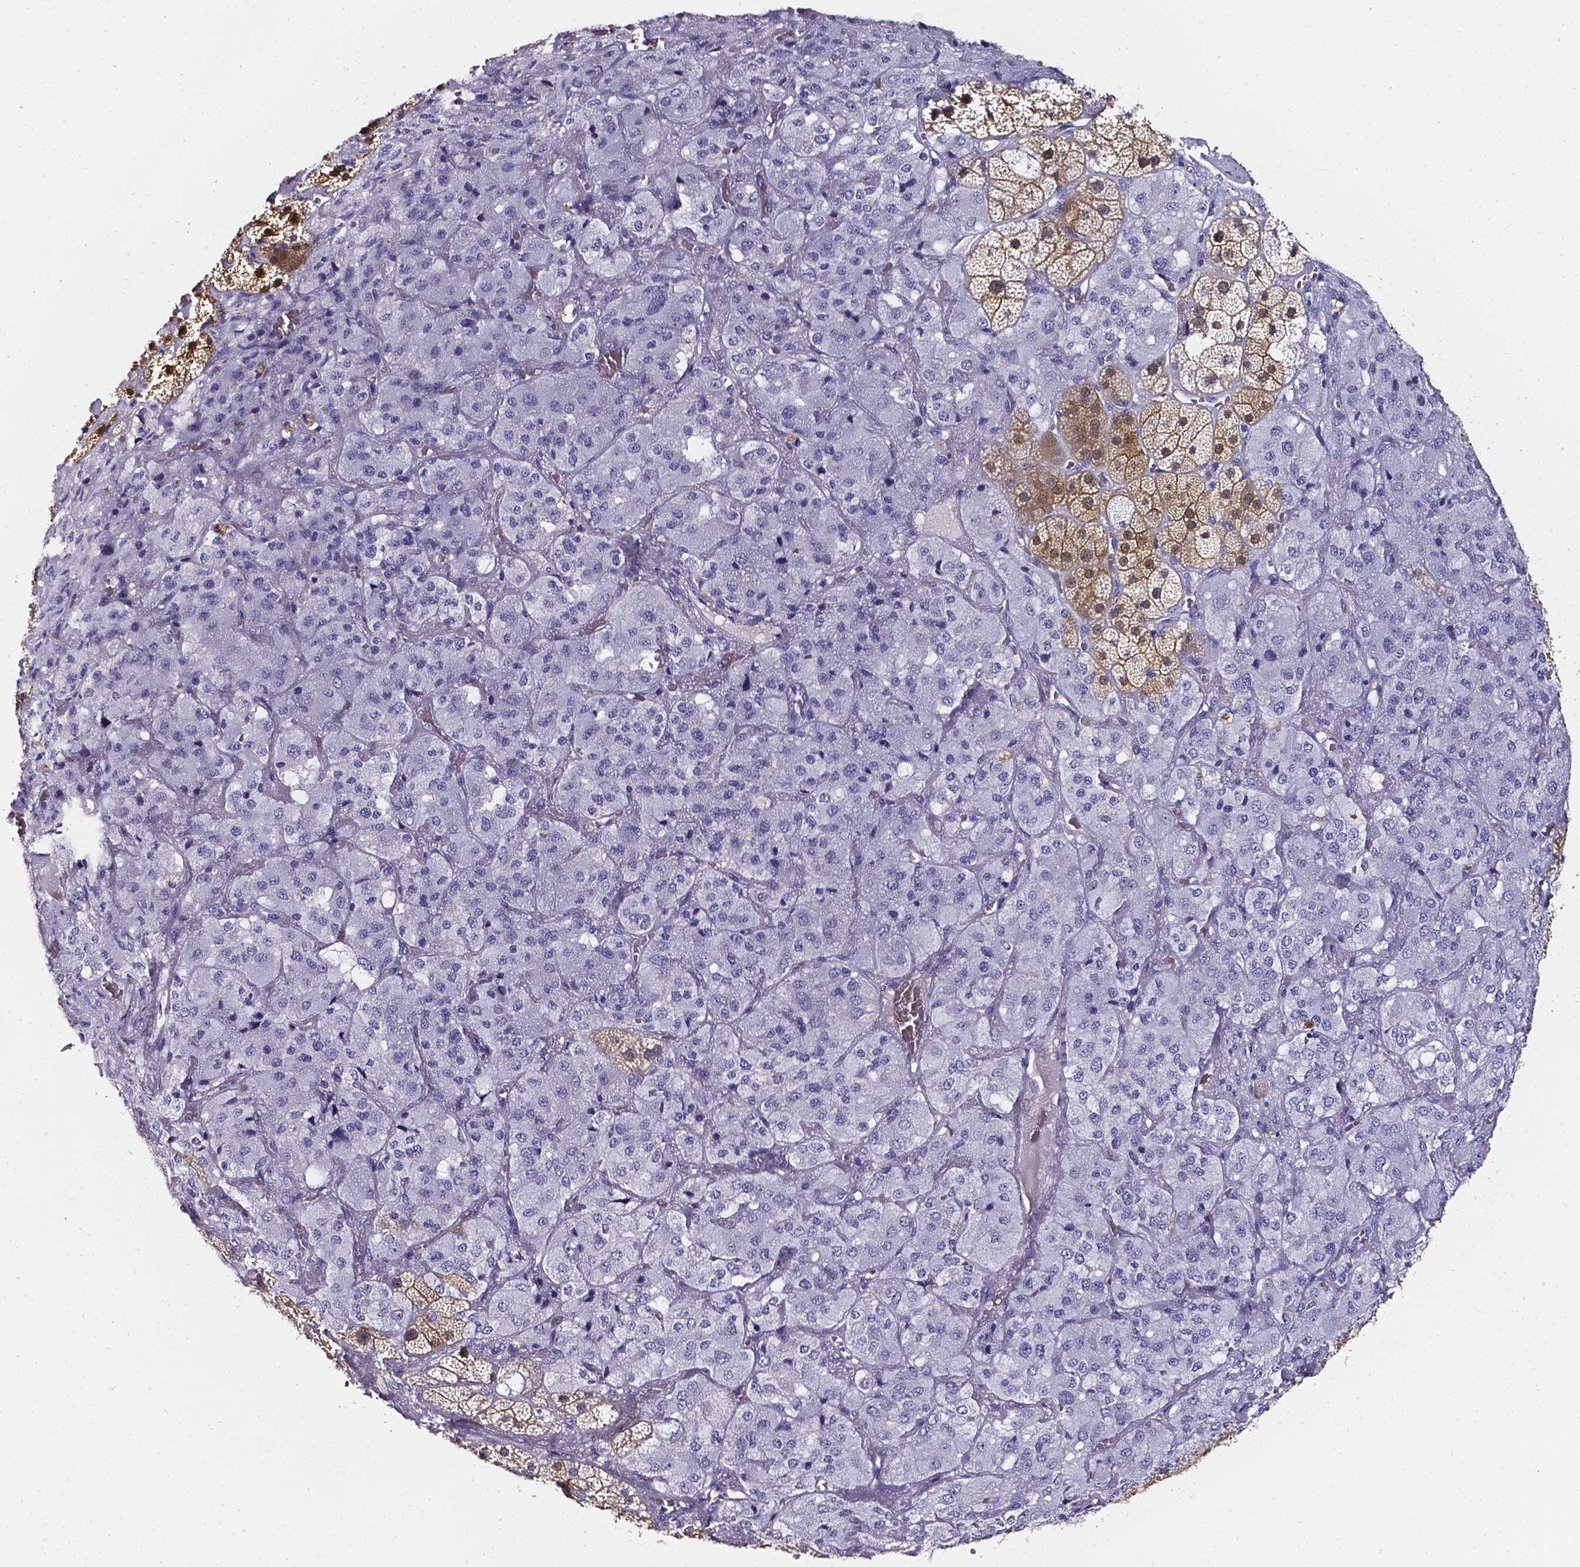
{"staining": {"intensity": "moderate", "quantity": "25%-75%", "location": "cytoplasmic/membranous,nuclear"}, "tissue": "adrenal gland", "cell_type": "Glandular cells", "image_type": "normal", "snomed": [{"axis": "morphology", "description": "Normal tissue, NOS"}, {"axis": "topography", "description": "Adrenal gland"}], "caption": "Protein staining exhibits moderate cytoplasmic/membranous,nuclear positivity in approximately 25%-75% of glandular cells in unremarkable adrenal gland. The staining was performed using DAB to visualize the protein expression in brown, while the nuclei were stained in blue with hematoxylin (Magnification: 20x).", "gene": "AKR1B10", "patient": {"sex": "male", "age": 57}}